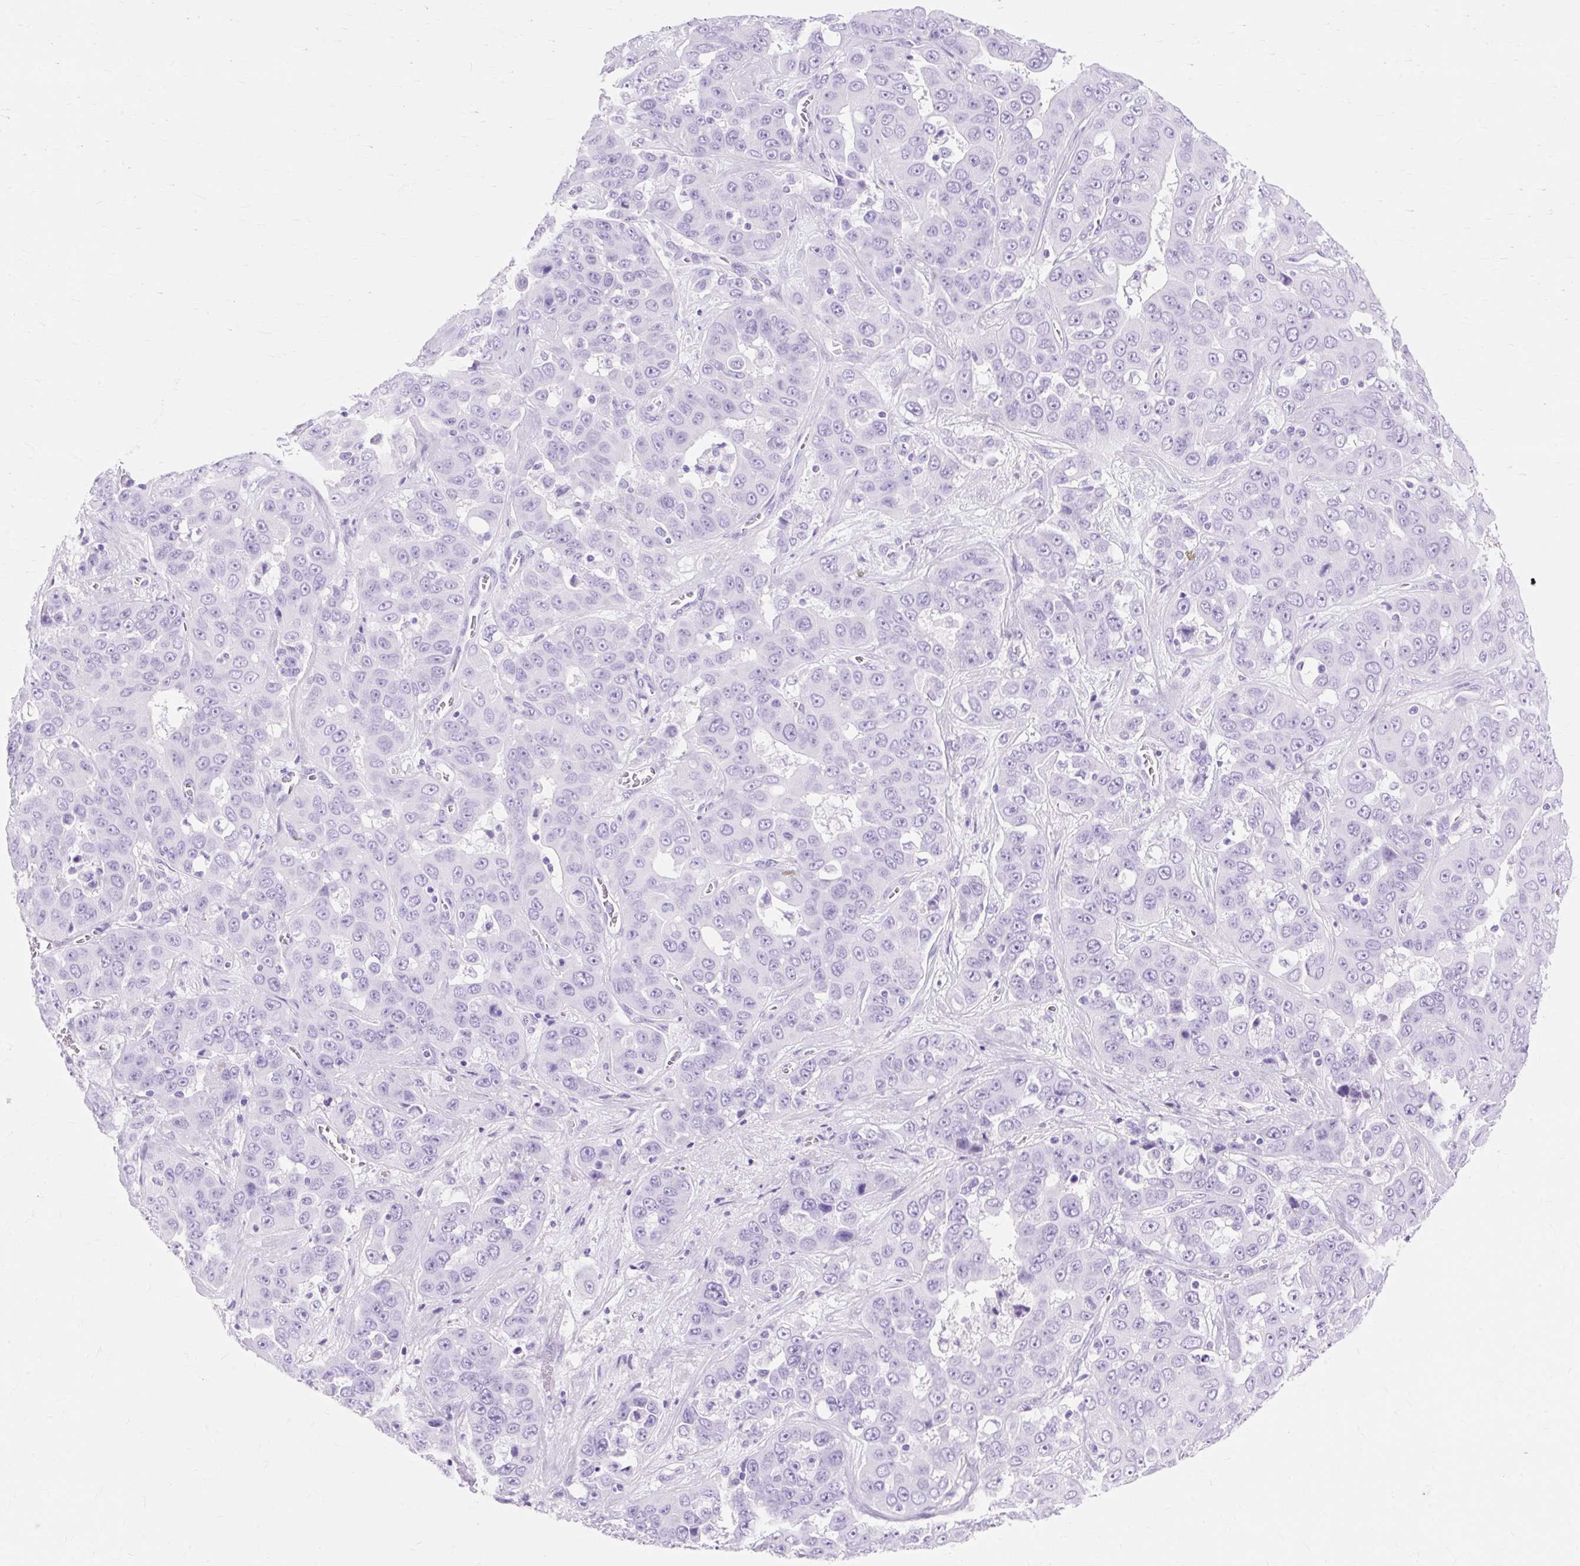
{"staining": {"intensity": "negative", "quantity": "none", "location": "none"}, "tissue": "liver cancer", "cell_type": "Tumor cells", "image_type": "cancer", "snomed": [{"axis": "morphology", "description": "Cholangiocarcinoma"}, {"axis": "topography", "description": "Liver"}], "caption": "This is a histopathology image of immunohistochemistry staining of liver cancer, which shows no expression in tumor cells.", "gene": "MBP", "patient": {"sex": "female", "age": 52}}